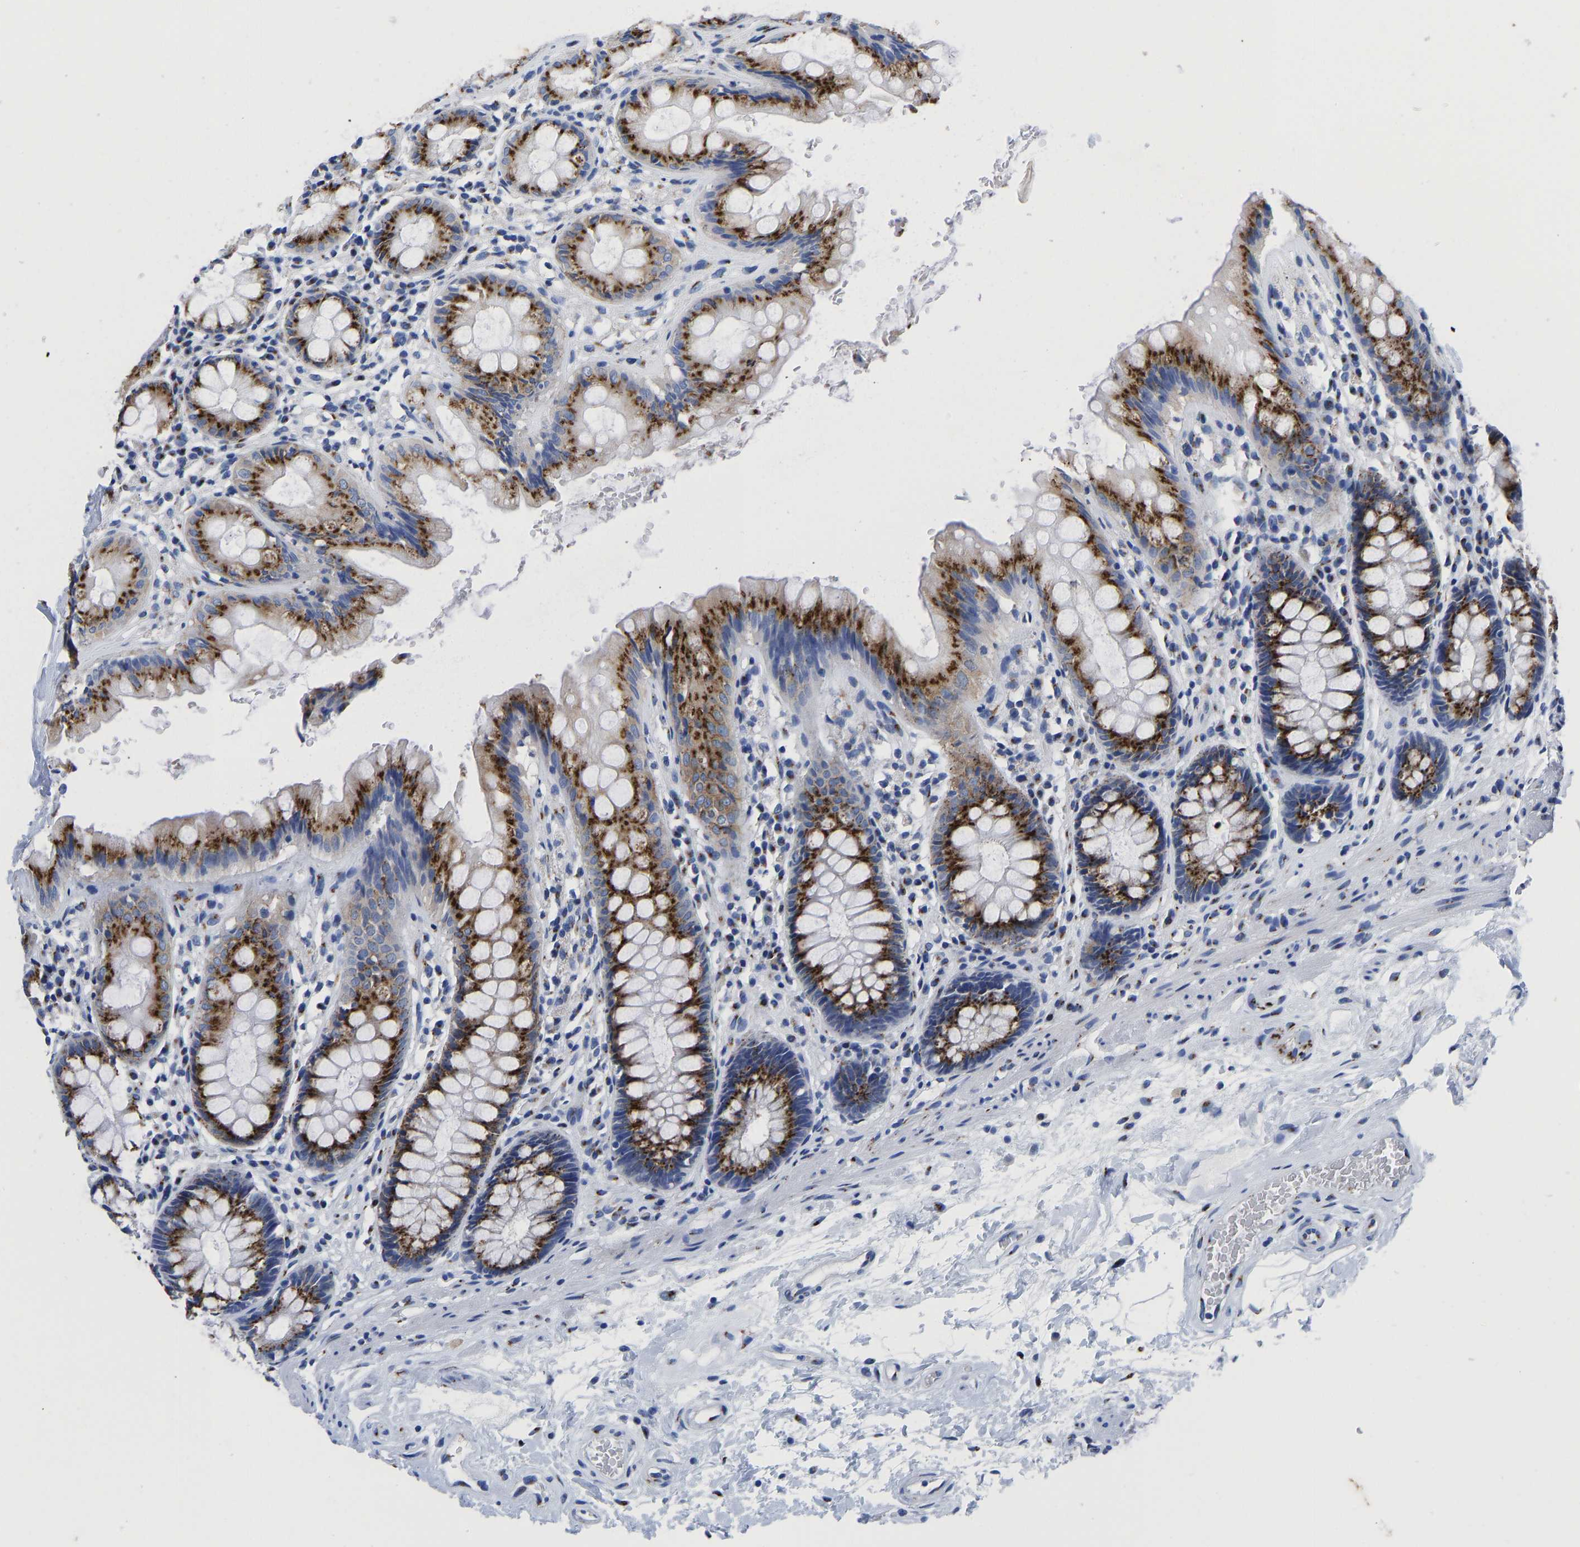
{"staining": {"intensity": "strong", "quantity": ">75%", "location": "cytoplasmic/membranous"}, "tissue": "rectum", "cell_type": "Glandular cells", "image_type": "normal", "snomed": [{"axis": "morphology", "description": "Normal tissue, NOS"}, {"axis": "topography", "description": "Rectum"}], "caption": "Immunohistochemistry (IHC) (DAB) staining of unremarkable rectum displays strong cytoplasmic/membranous protein expression in approximately >75% of glandular cells. The staining was performed using DAB (3,3'-diaminobenzidine) to visualize the protein expression in brown, while the nuclei were stained in blue with hematoxylin (Magnification: 20x).", "gene": "TMEM87A", "patient": {"sex": "male", "age": 64}}